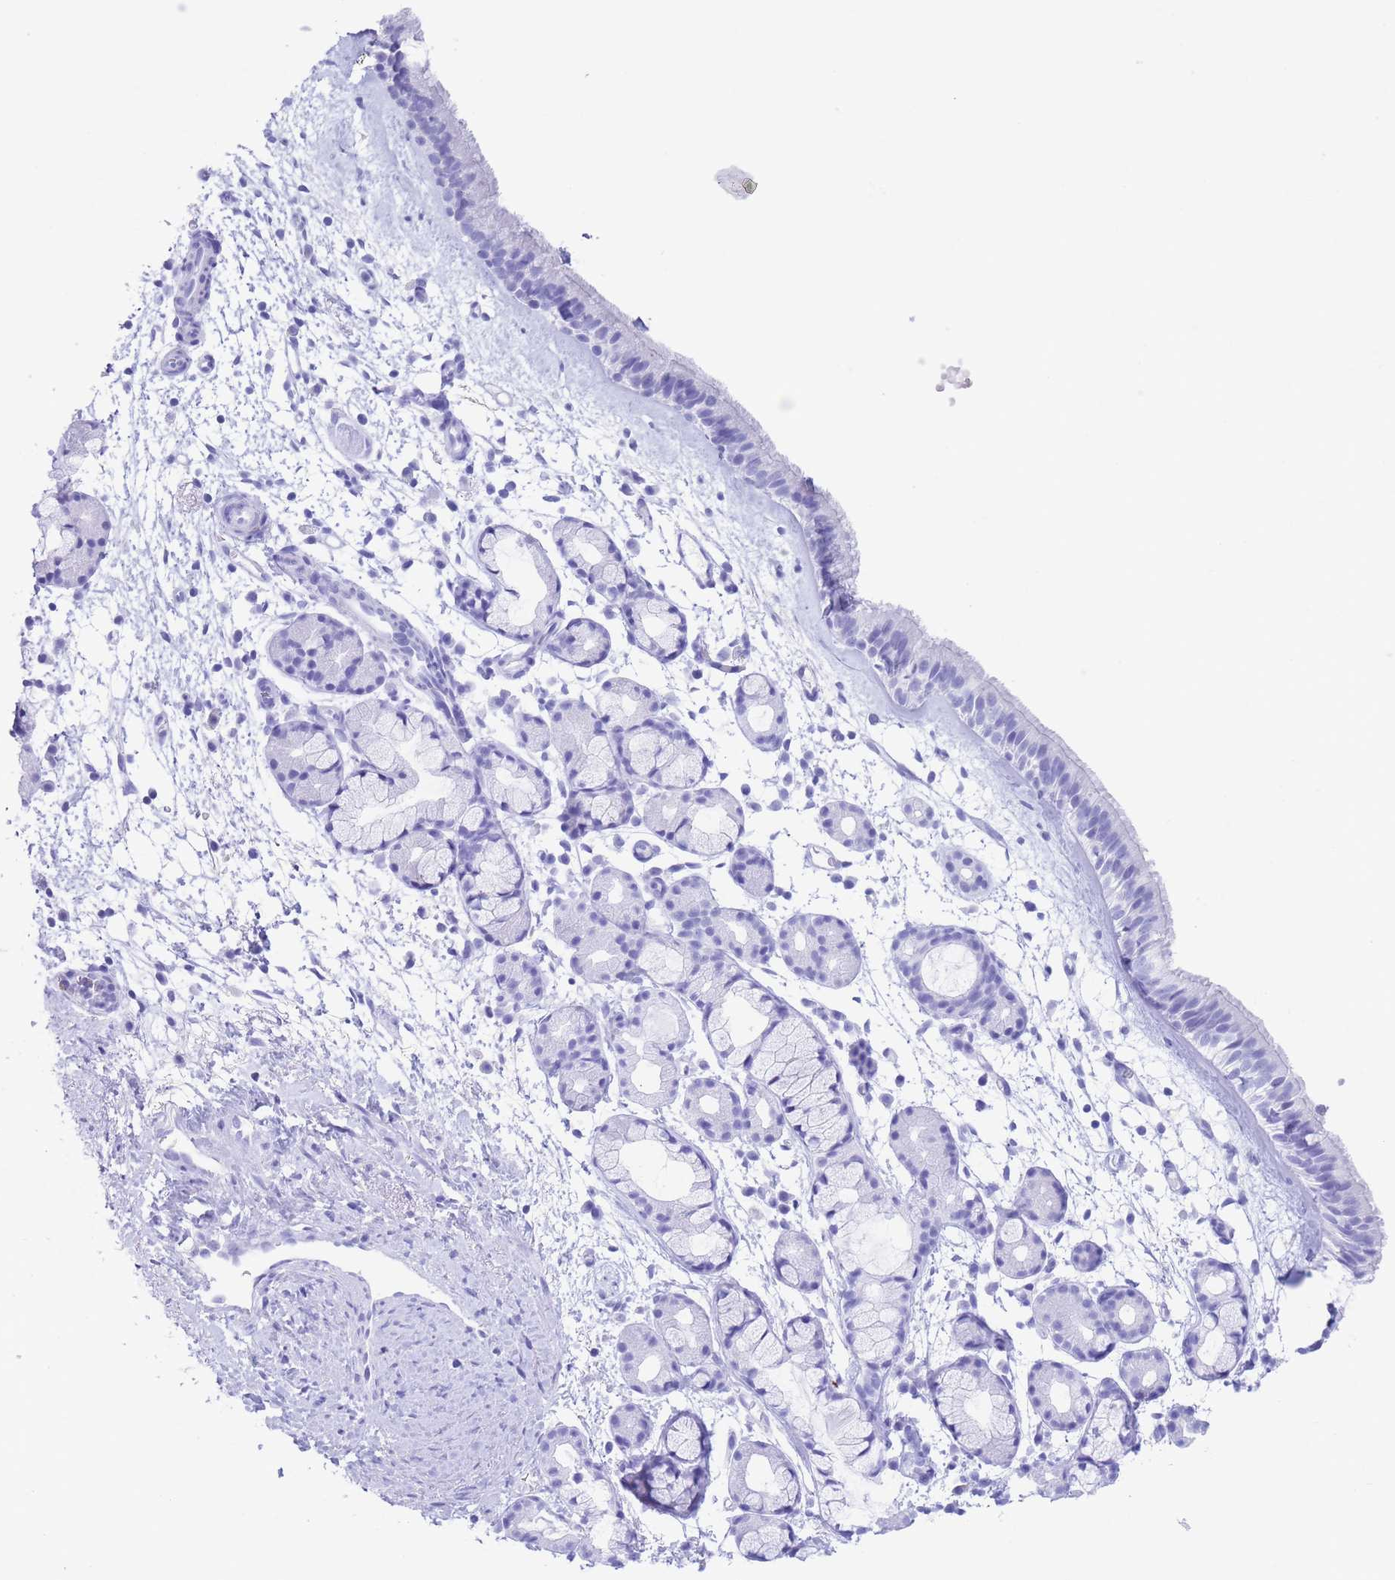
{"staining": {"intensity": "negative", "quantity": "none", "location": "none"}, "tissue": "nasopharynx", "cell_type": "Respiratory epithelial cells", "image_type": "normal", "snomed": [{"axis": "morphology", "description": "Normal tissue, NOS"}, {"axis": "topography", "description": "Nasopharynx"}], "caption": "Immunohistochemistry of unremarkable human nasopharynx exhibits no staining in respiratory epithelial cells.", "gene": "SLCO1B1", "patient": {"sex": "female", "age": 81}}